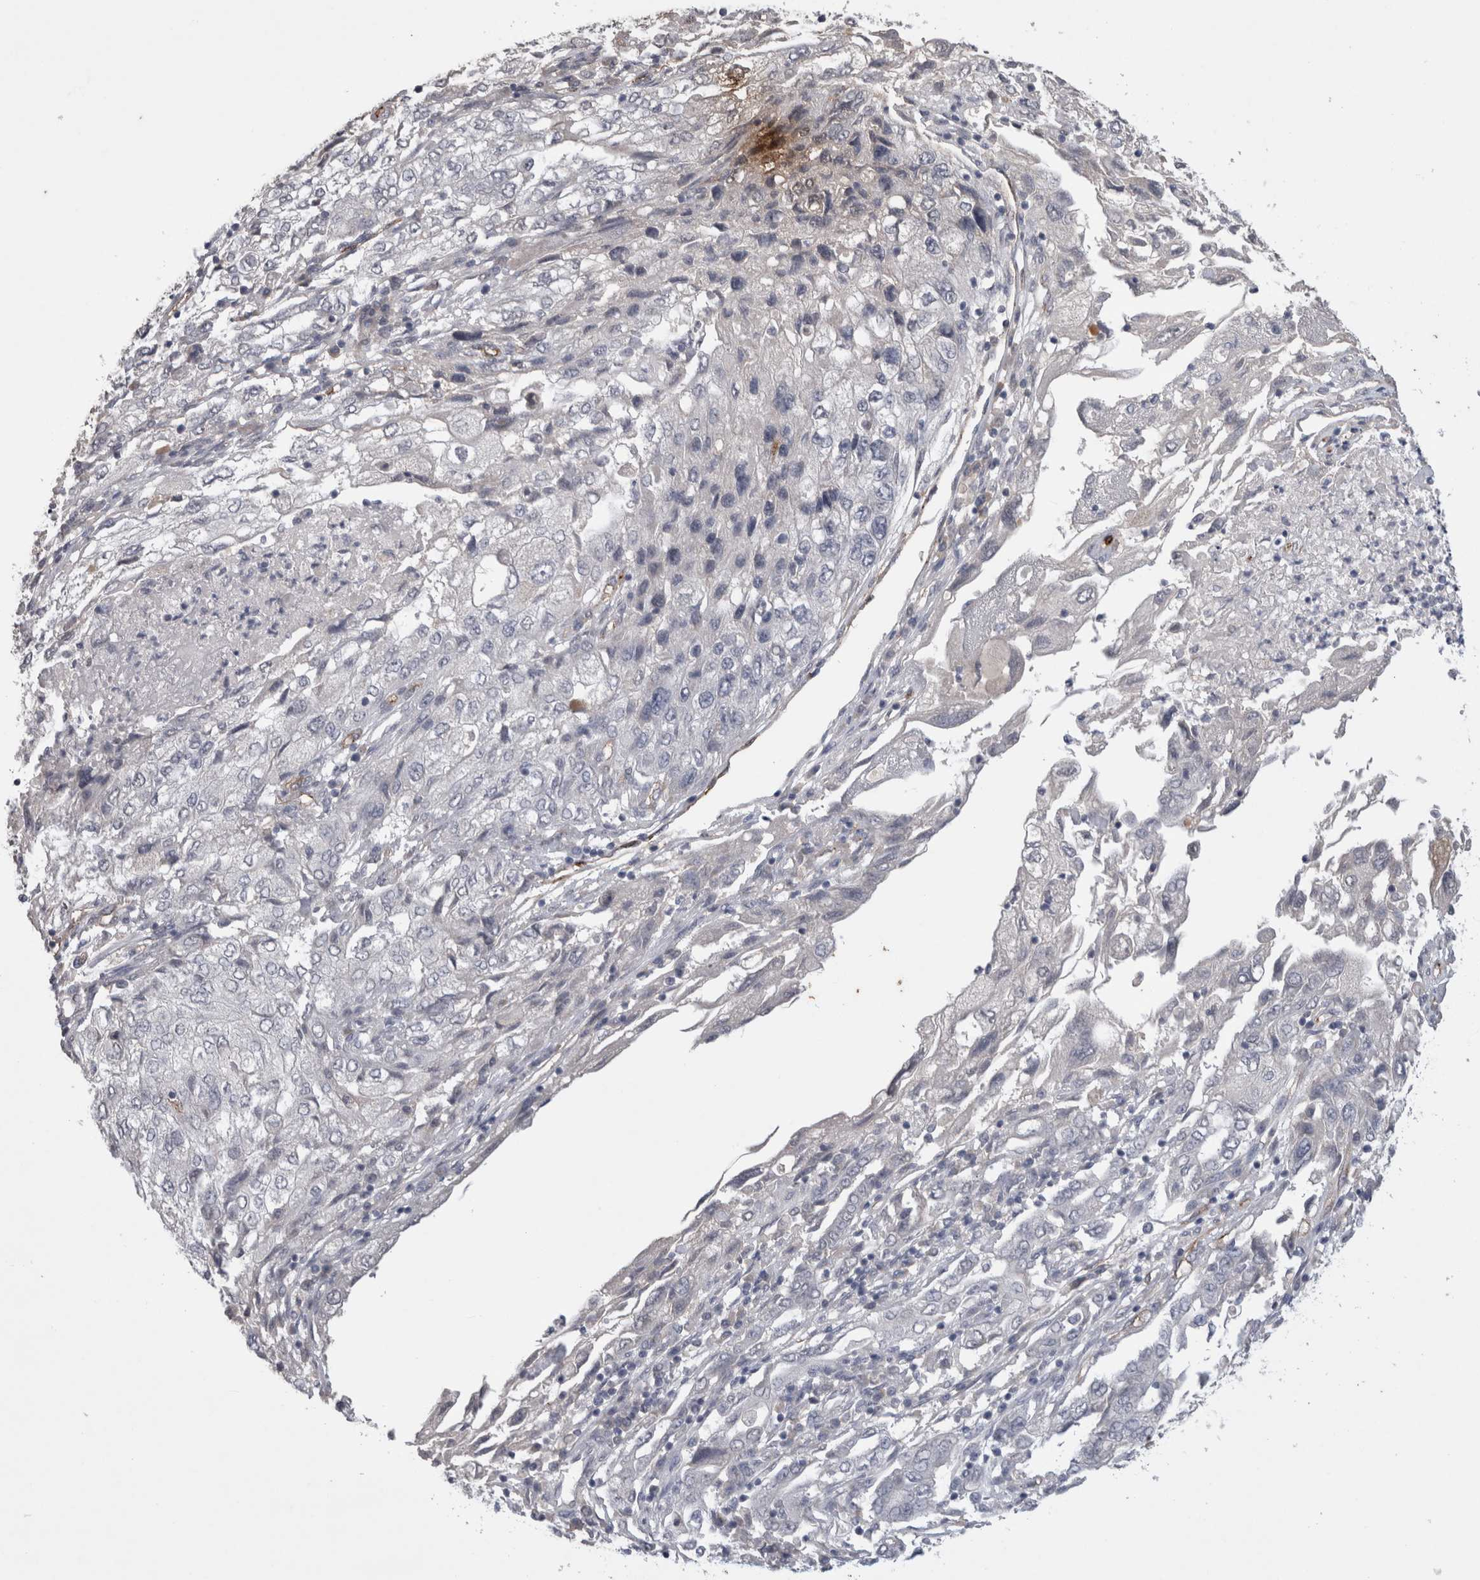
{"staining": {"intensity": "negative", "quantity": "none", "location": "none"}, "tissue": "endometrial cancer", "cell_type": "Tumor cells", "image_type": "cancer", "snomed": [{"axis": "morphology", "description": "Adenocarcinoma, NOS"}, {"axis": "topography", "description": "Endometrium"}], "caption": "Immunohistochemistry (IHC) micrograph of human endometrial adenocarcinoma stained for a protein (brown), which reveals no expression in tumor cells.", "gene": "CDH13", "patient": {"sex": "female", "age": 49}}